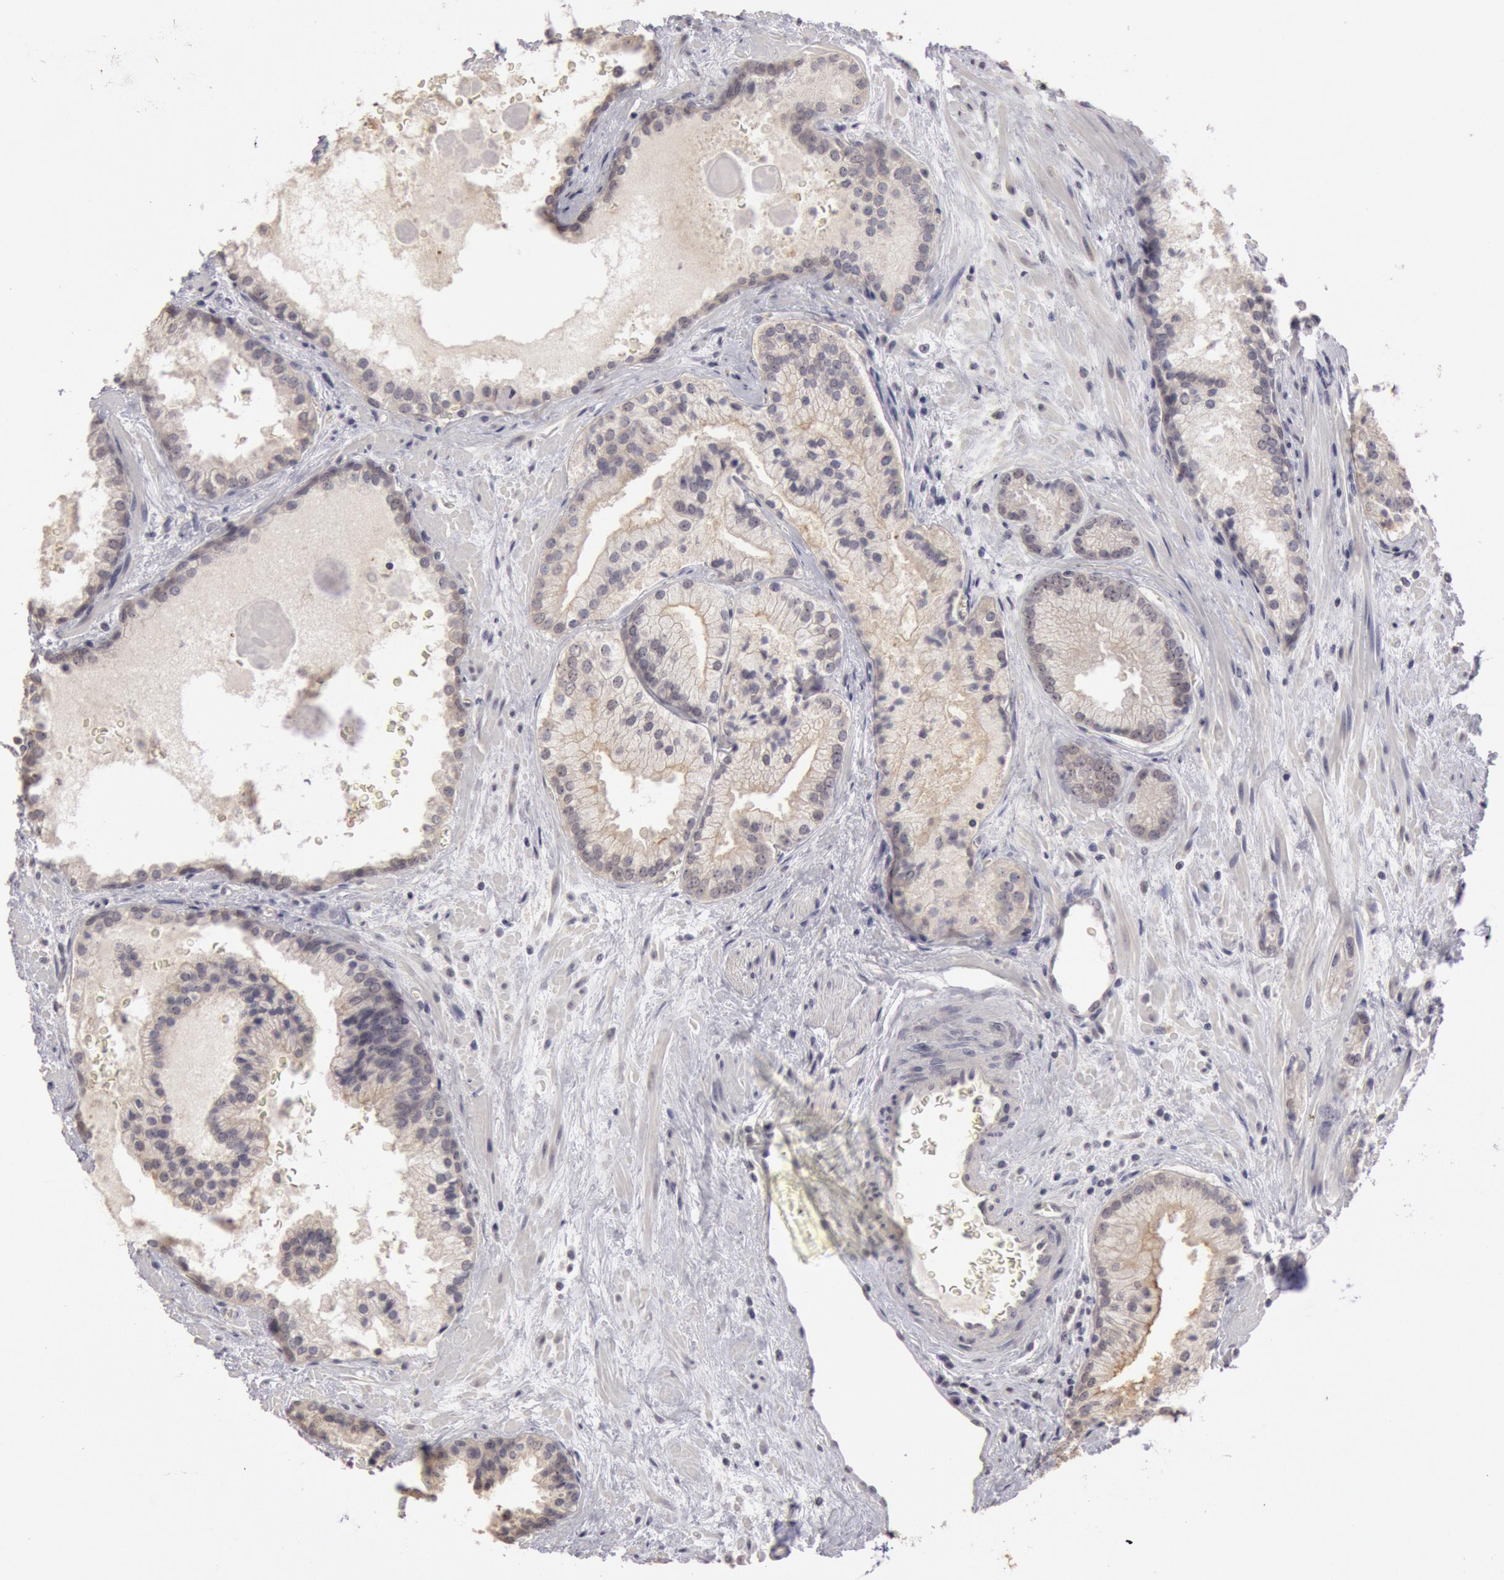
{"staining": {"intensity": "negative", "quantity": "none", "location": "none"}, "tissue": "prostate cancer", "cell_type": "Tumor cells", "image_type": "cancer", "snomed": [{"axis": "morphology", "description": "Adenocarcinoma, Medium grade"}, {"axis": "topography", "description": "Prostate"}], "caption": "Prostate adenocarcinoma (medium-grade) was stained to show a protein in brown. There is no significant positivity in tumor cells.", "gene": "RIMBP3C", "patient": {"sex": "male", "age": 70}}